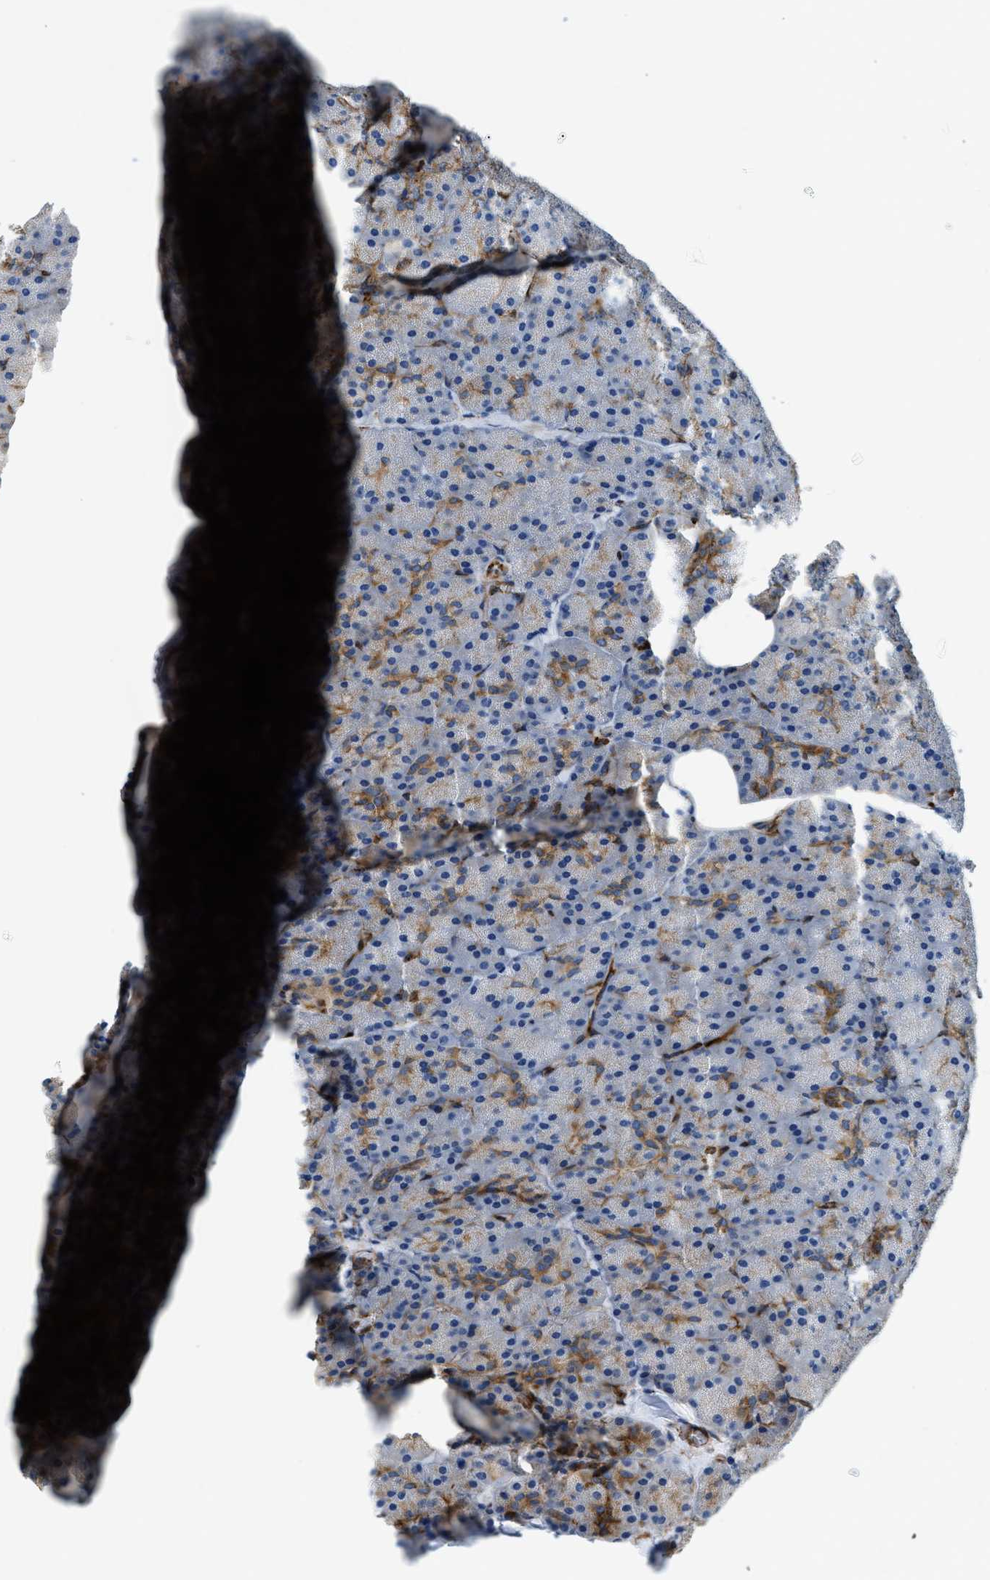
{"staining": {"intensity": "moderate", "quantity": "<25%", "location": "cytoplasmic/membranous"}, "tissue": "pancreas", "cell_type": "Exocrine glandular cells", "image_type": "normal", "snomed": [{"axis": "morphology", "description": "Normal tissue, NOS"}, {"axis": "topography", "description": "Pancreas"}], "caption": "Human pancreas stained with a brown dye shows moderate cytoplasmic/membranous positive expression in about <25% of exocrine glandular cells.", "gene": "HIP1", "patient": {"sex": "female", "age": 35}}